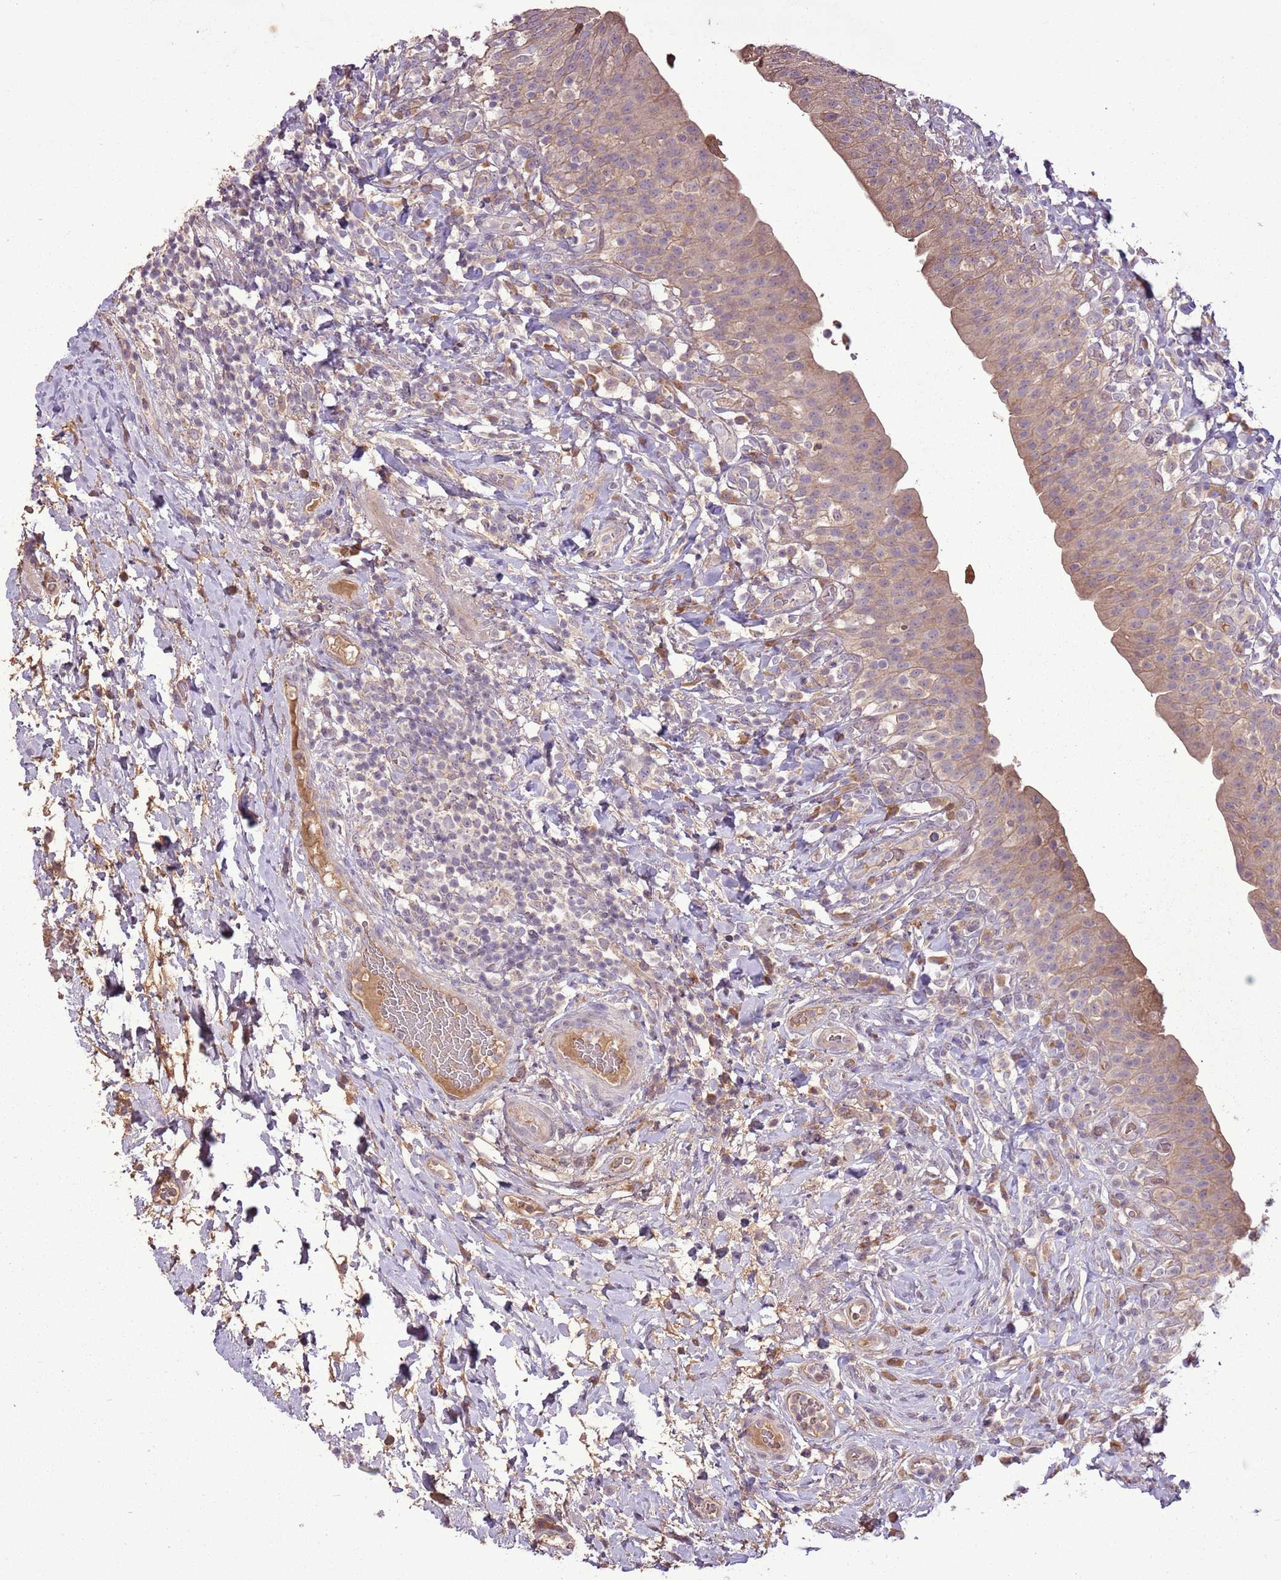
{"staining": {"intensity": "weak", "quantity": ">75%", "location": "cytoplasmic/membranous"}, "tissue": "urinary bladder", "cell_type": "Urothelial cells", "image_type": "normal", "snomed": [{"axis": "morphology", "description": "Normal tissue, NOS"}, {"axis": "morphology", "description": "Inflammation, NOS"}, {"axis": "topography", "description": "Urinary bladder"}], "caption": "Protein staining of normal urinary bladder demonstrates weak cytoplasmic/membranous expression in about >75% of urothelial cells. (DAB (3,3'-diaminobenzidine) IHC, brown staining for protein, blue staining for nuclei).", "gene": "ANKRD24", "patient": {"sex": "male", "age": 64}}